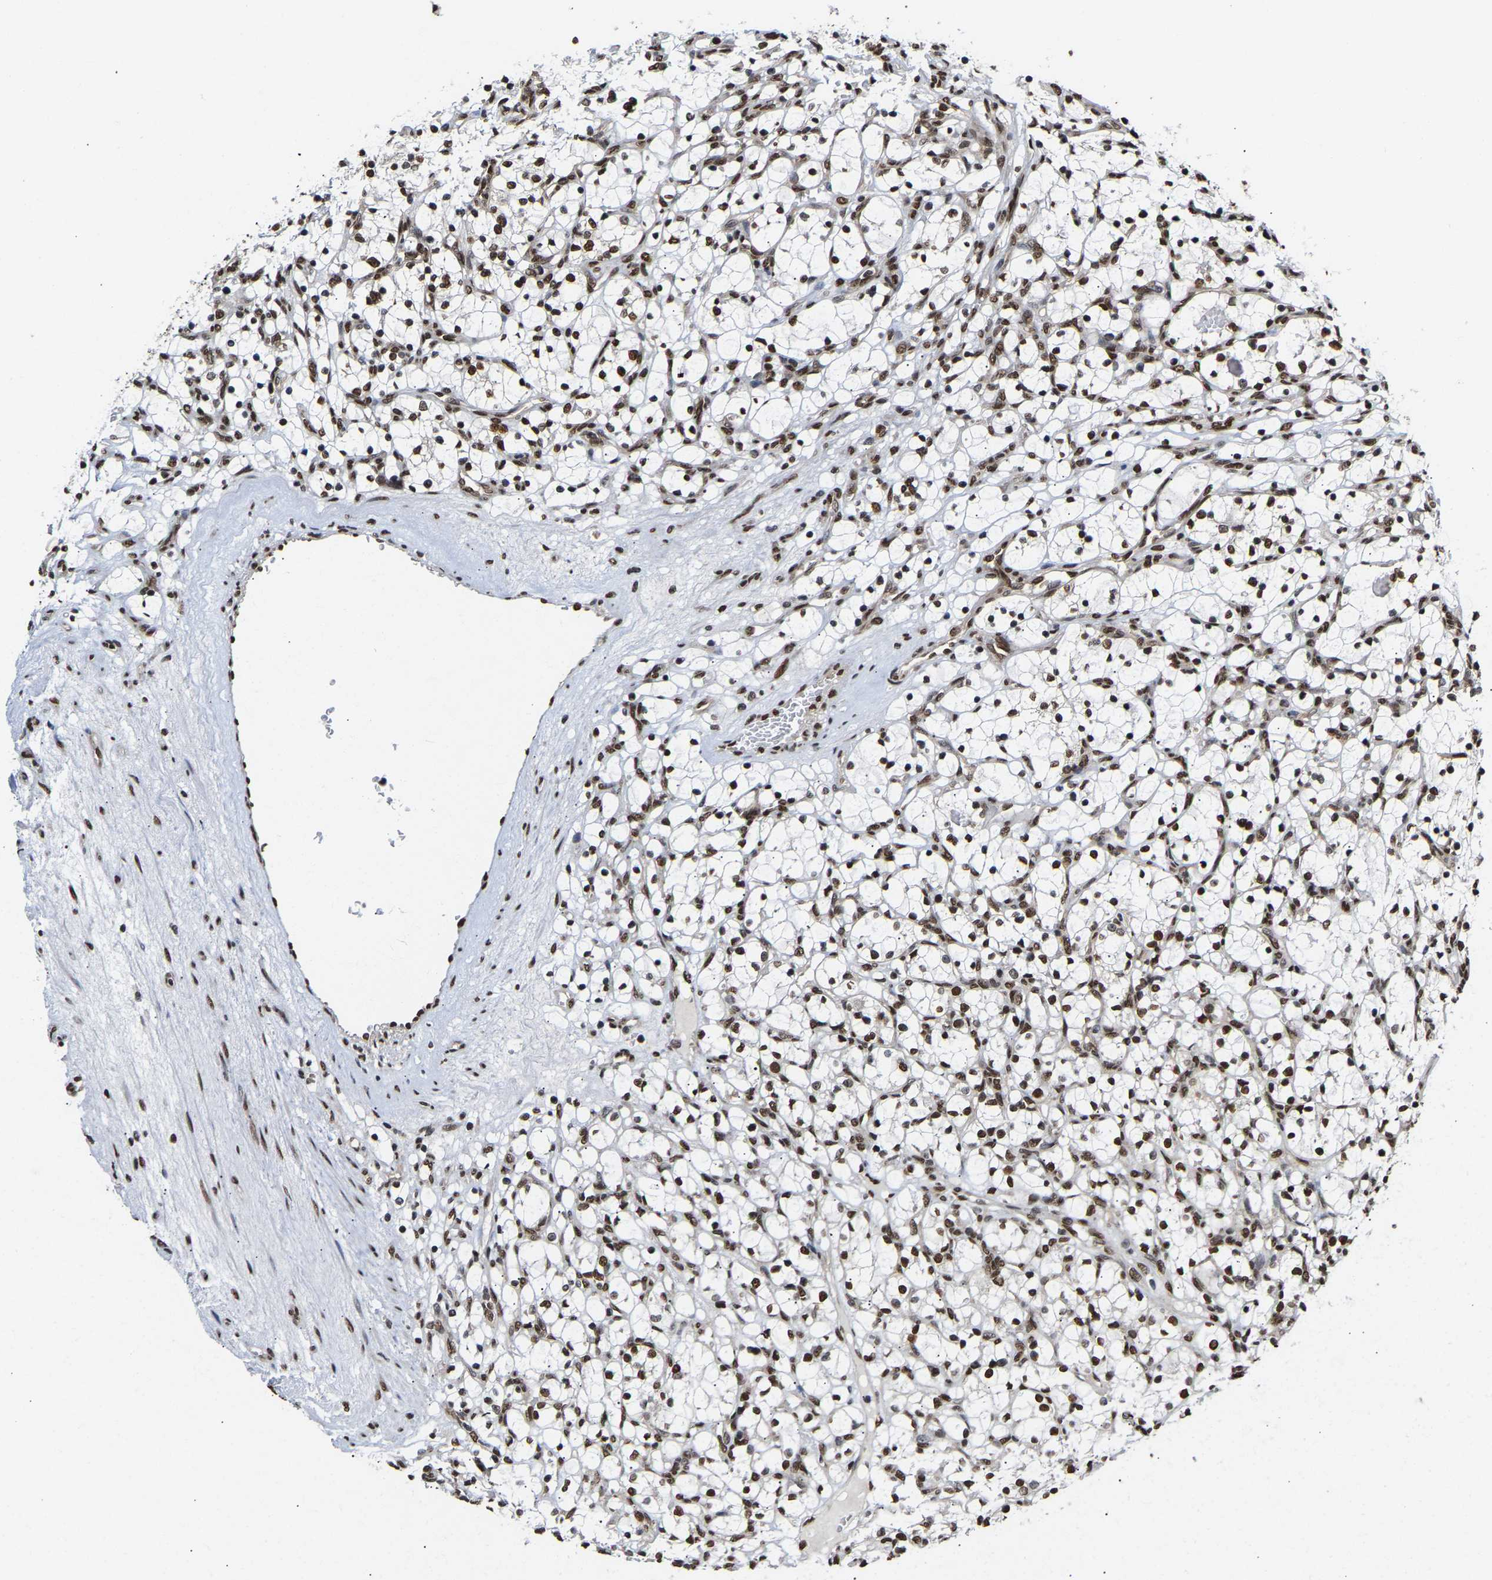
{"staining": {"intensity": "strong", "quantity": "25%-75%", "location": "nuclear"}, "tissue": "renal cancer", "cell_type": "Tumor cells", "image_type": "cancer", "snomed": [{"axis": "morphology", "description": "Adenocarcinoma, NOS"}, {"axis": "topography", "description": "Kidney"}], "caption": "Renal cancer (adenocarcinoma) tissue displays strong nuclear expression in about 25%-75% of tumor cells", "gene": "PSIP1", "patient": {"sex": "female", "age": 69}}